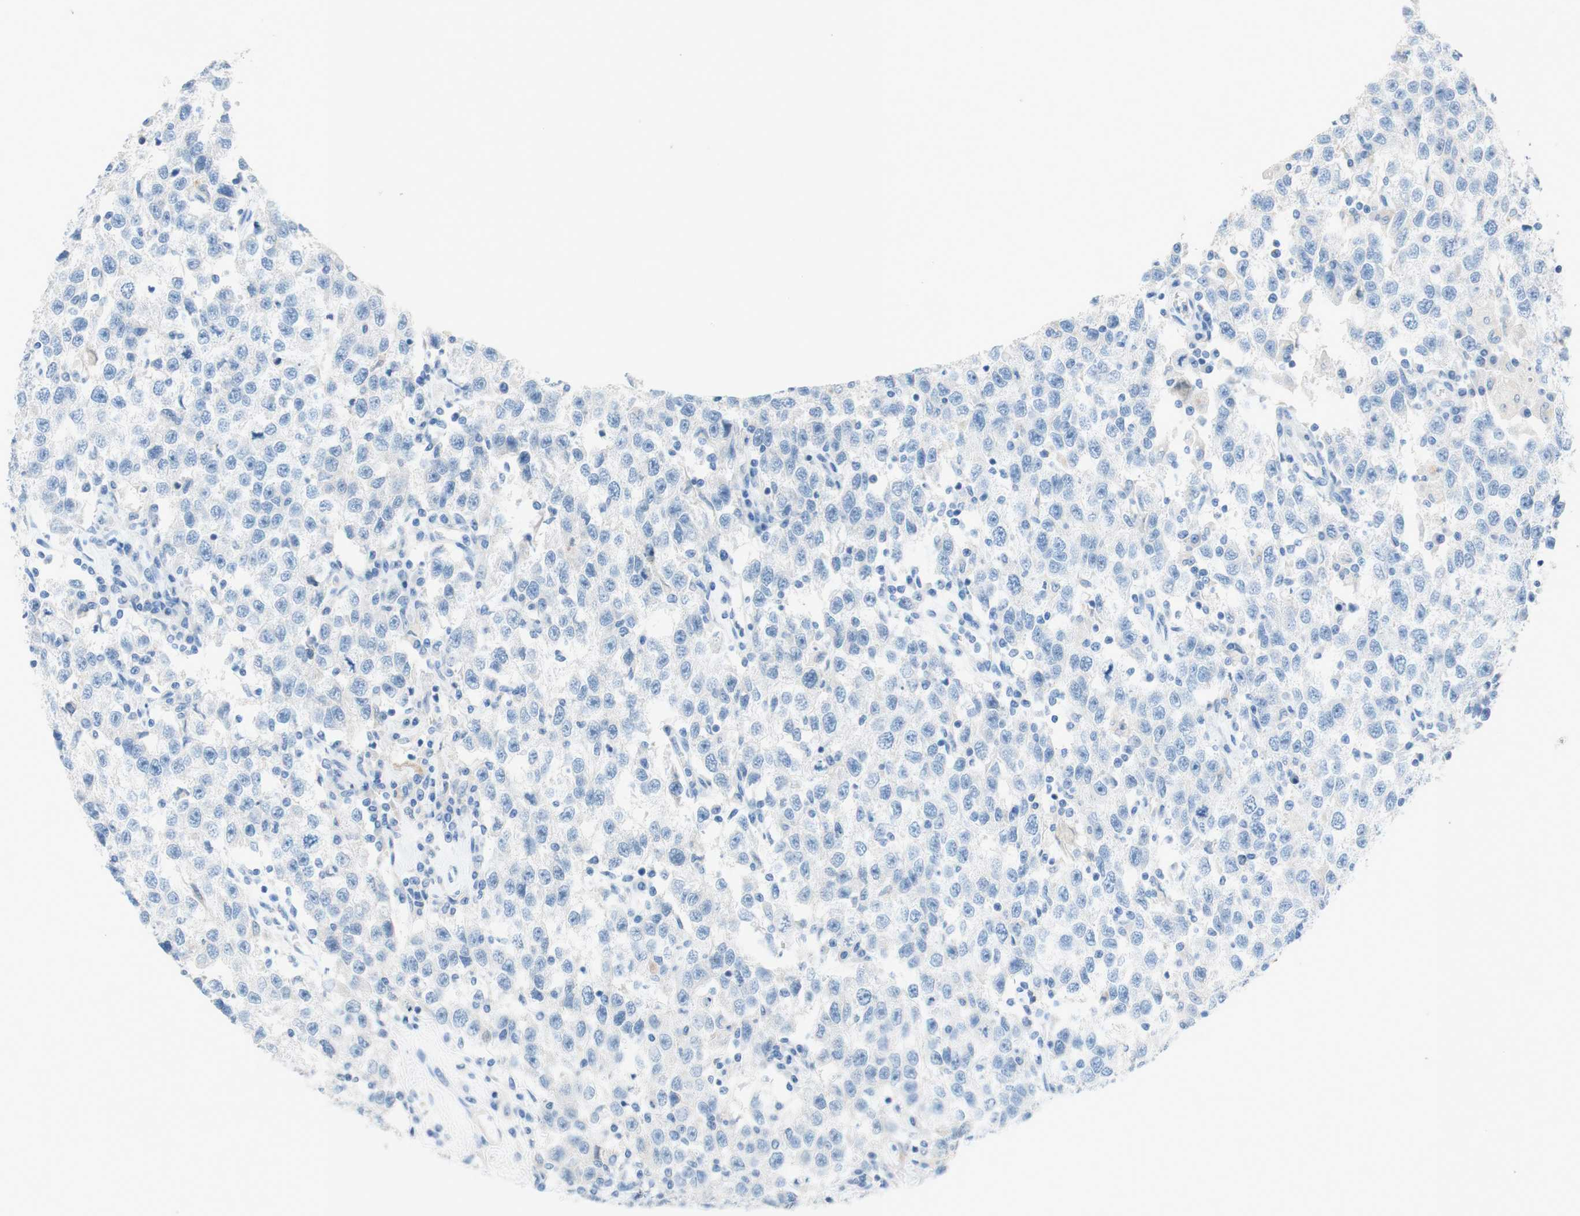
{"staining": {"intensity": "negative", "quantity": "none", "location": "none"}, "tissue": "testis cancer", "cell_type": "Tumor cells", "image_type": "cancer", "snomed": [{"axis": "morphology", "description": "Seminoma, NOS"}, {"axis": "topography", "description": "Testis"}], "caption": "Image shows no significant protein positivity in tumor cells of testis seminoma. (DAB IHC with hematoxylin counter stain).", "gene": "POLR2J3", "patient": {"sex": "male", "age": 41}}